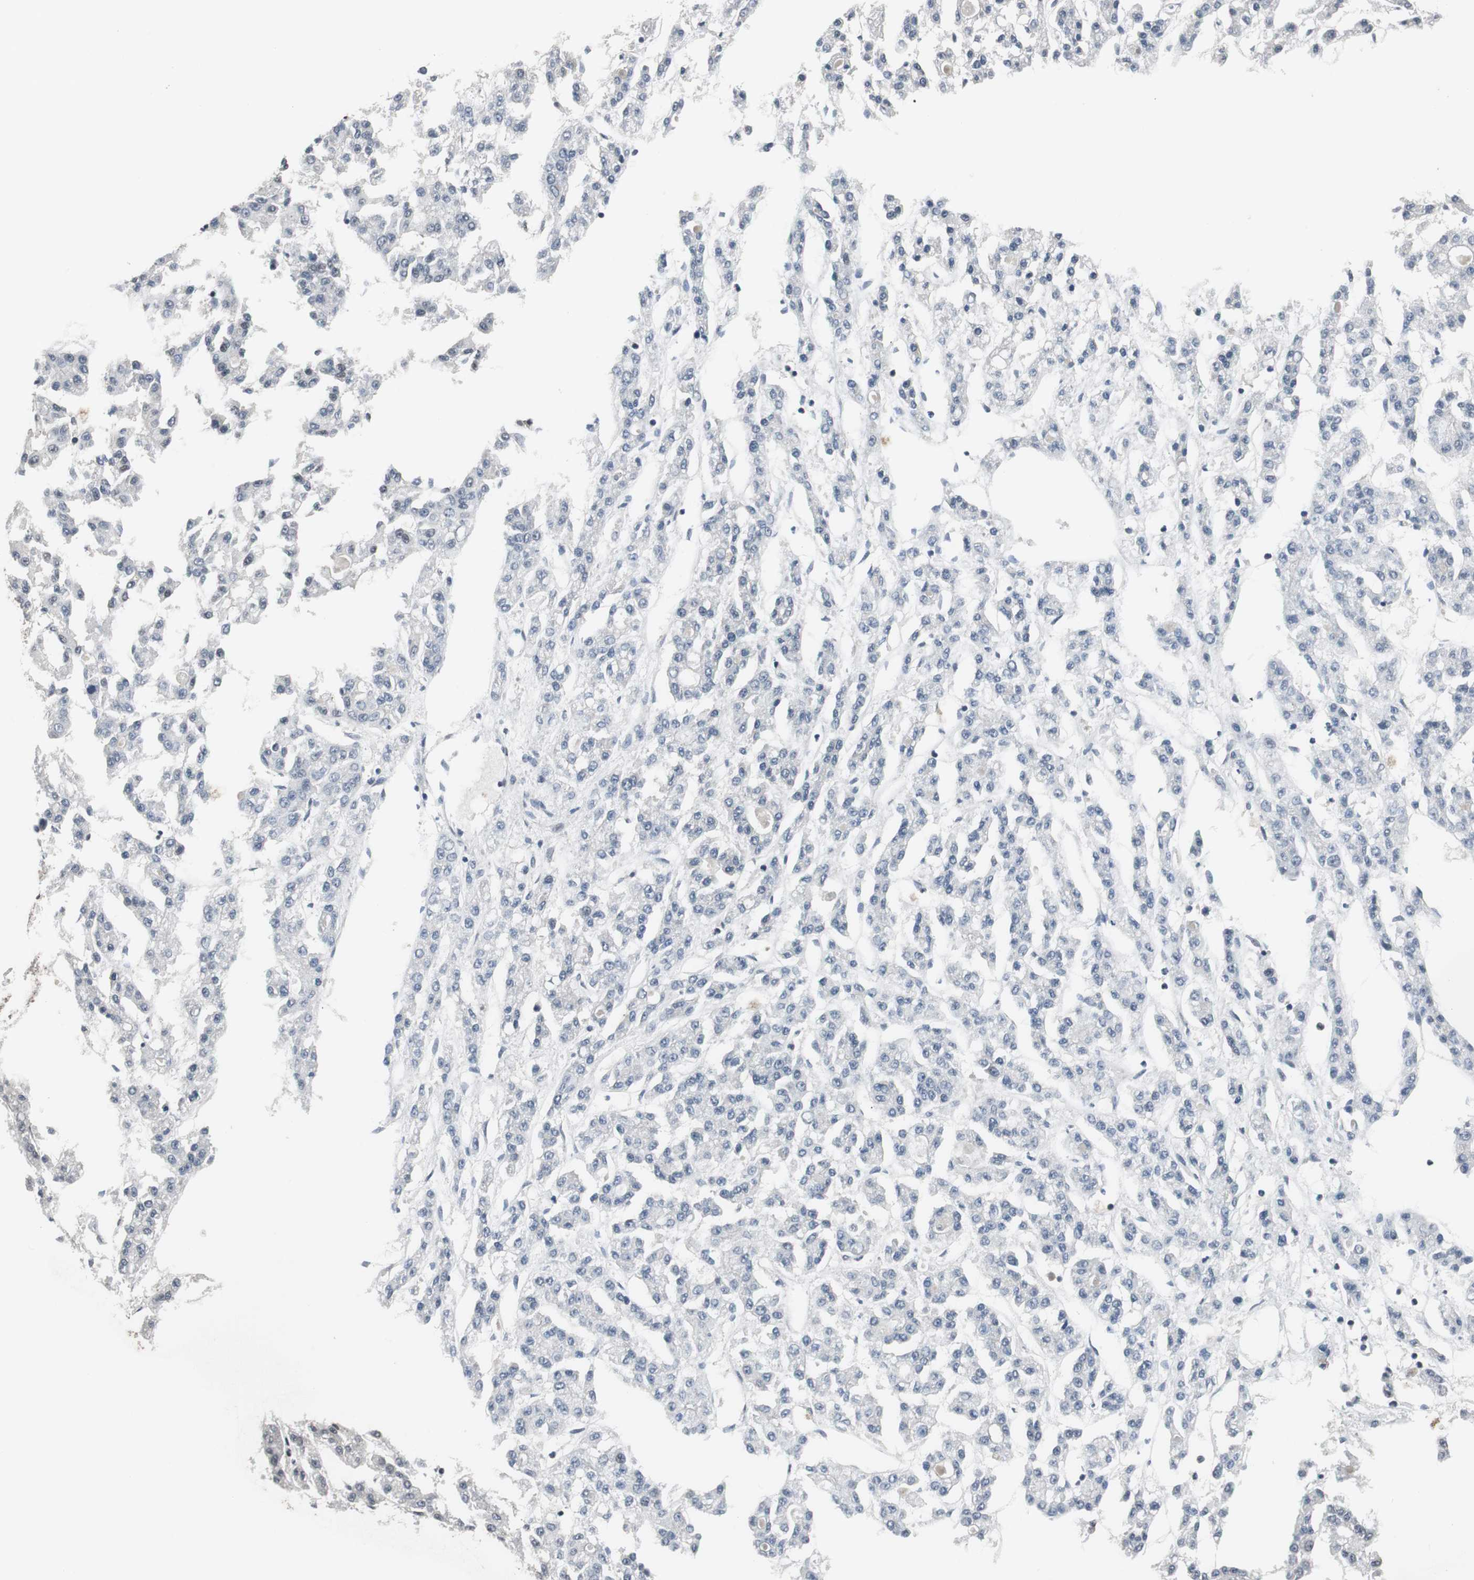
{"staining": {"intensity": "negative", "quantity": "none", "location": "none"}, "tissue": "liver cancer", "cell_type": "Tumor cells", "image_type": "cancer", "snomed": [{"axis": "morphology", "description": "Carcinoma, Hepatocellular, NOS"}, {"axis": "topography", "description": "Liver"}], "caption": "Histopathology image shows no significant protein positivity in tumor cells of liver cancer (hepatocellular carcinoma).", "gene": "CDK9", "patient": {"sex": "male", "age": 70}}